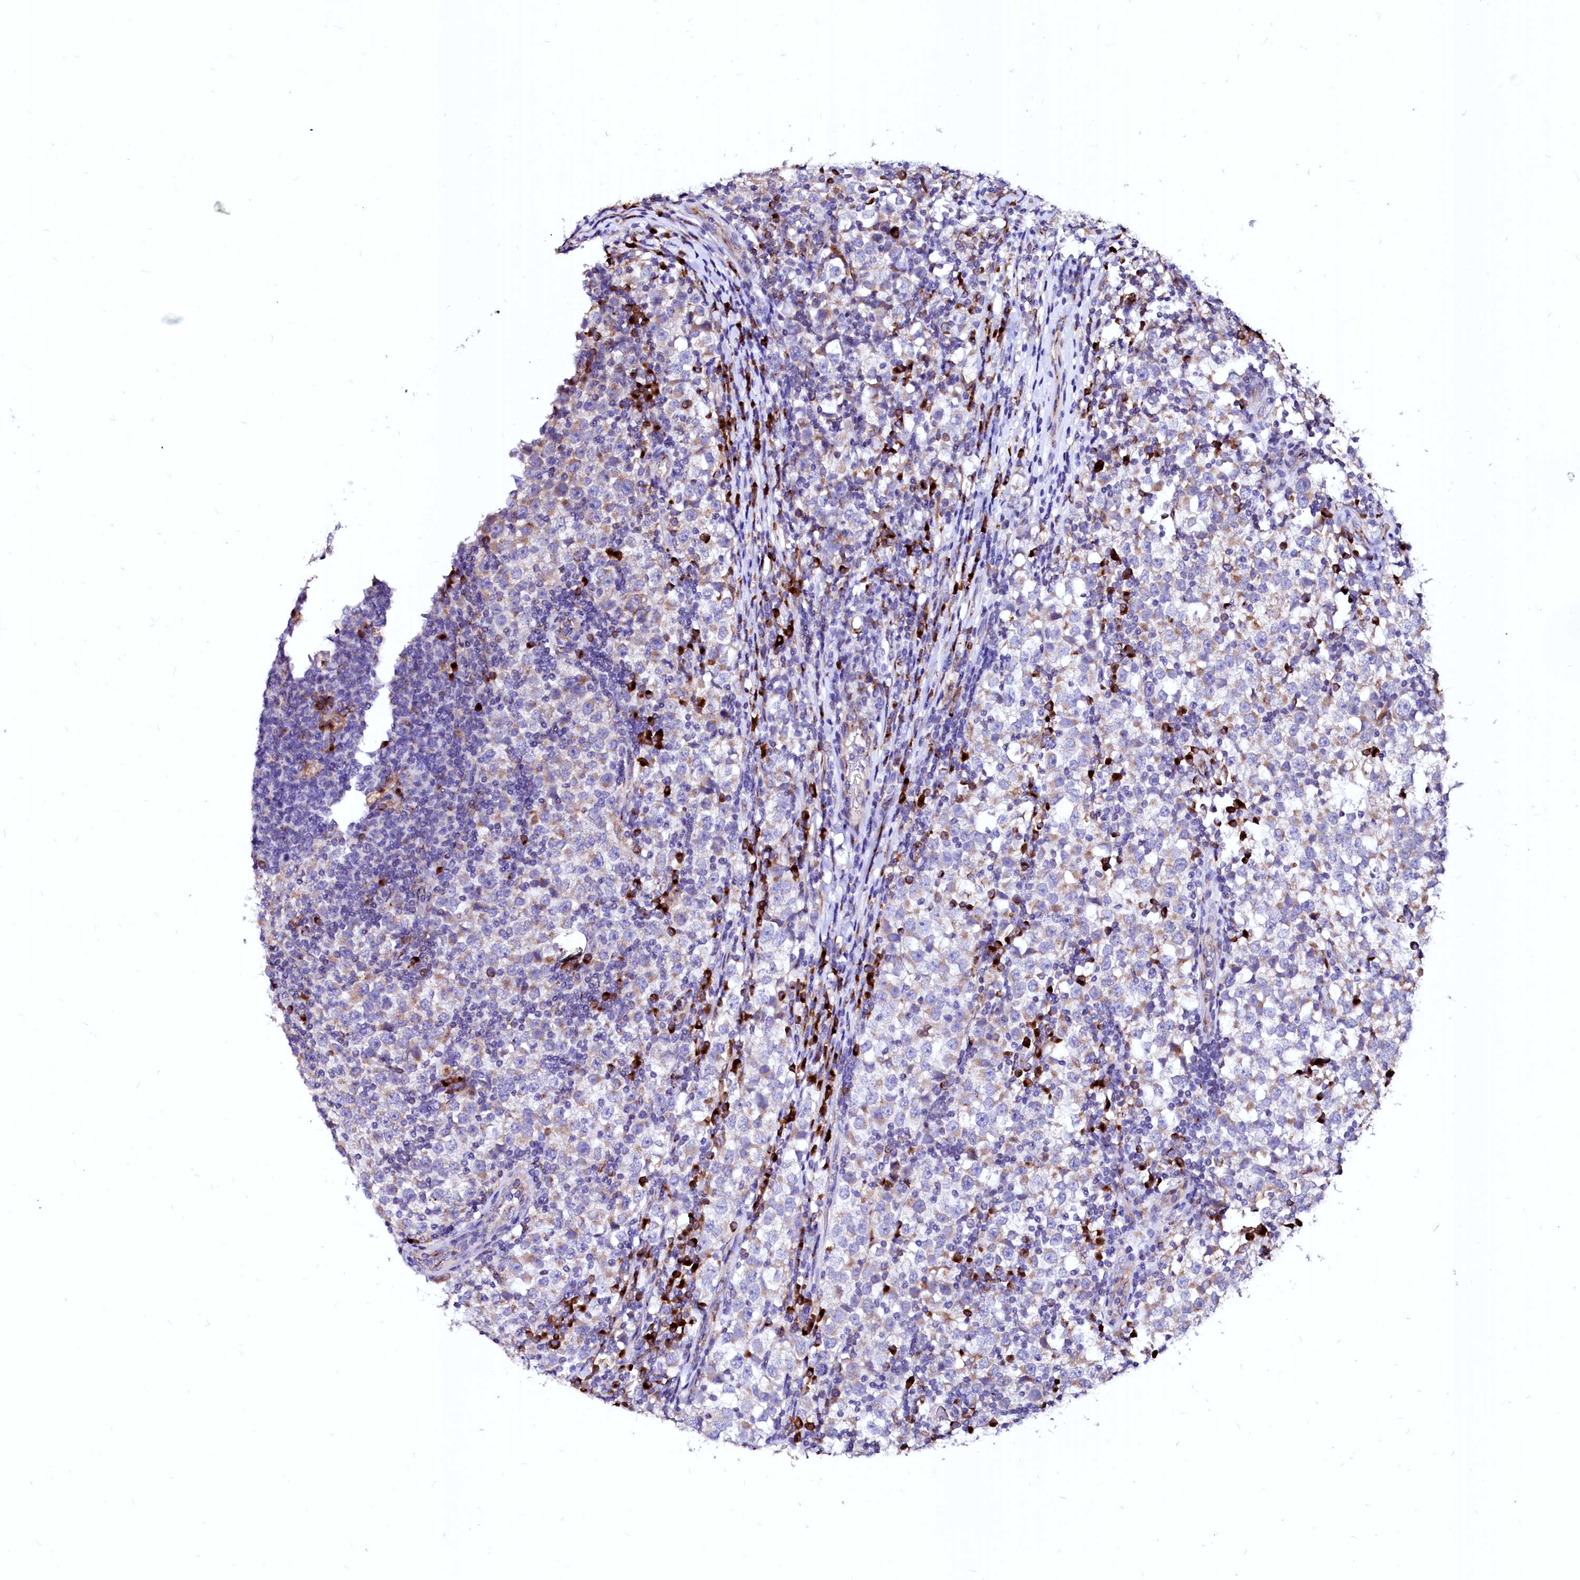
{"staining": {"intensity": "weak", "quantity": "25%-75%", "location": "cytoplasmic/membranous"}, "tissue": "testis cancer", "cell_type": "Tumor cells", "image_type": "cancer", "snomed": [{"axis": "morphology", "description": "Seminoma, NOS"}, {"axis": "topography", "description": "Testis"}], "caption": "A low amount of weak cytoplasmic/membranous positivity is seen in about 25%-75% of tumor cells in testis cancer tissue.", "gene": "LMAN1", "patient": {"sex": "male", "age": 65}}